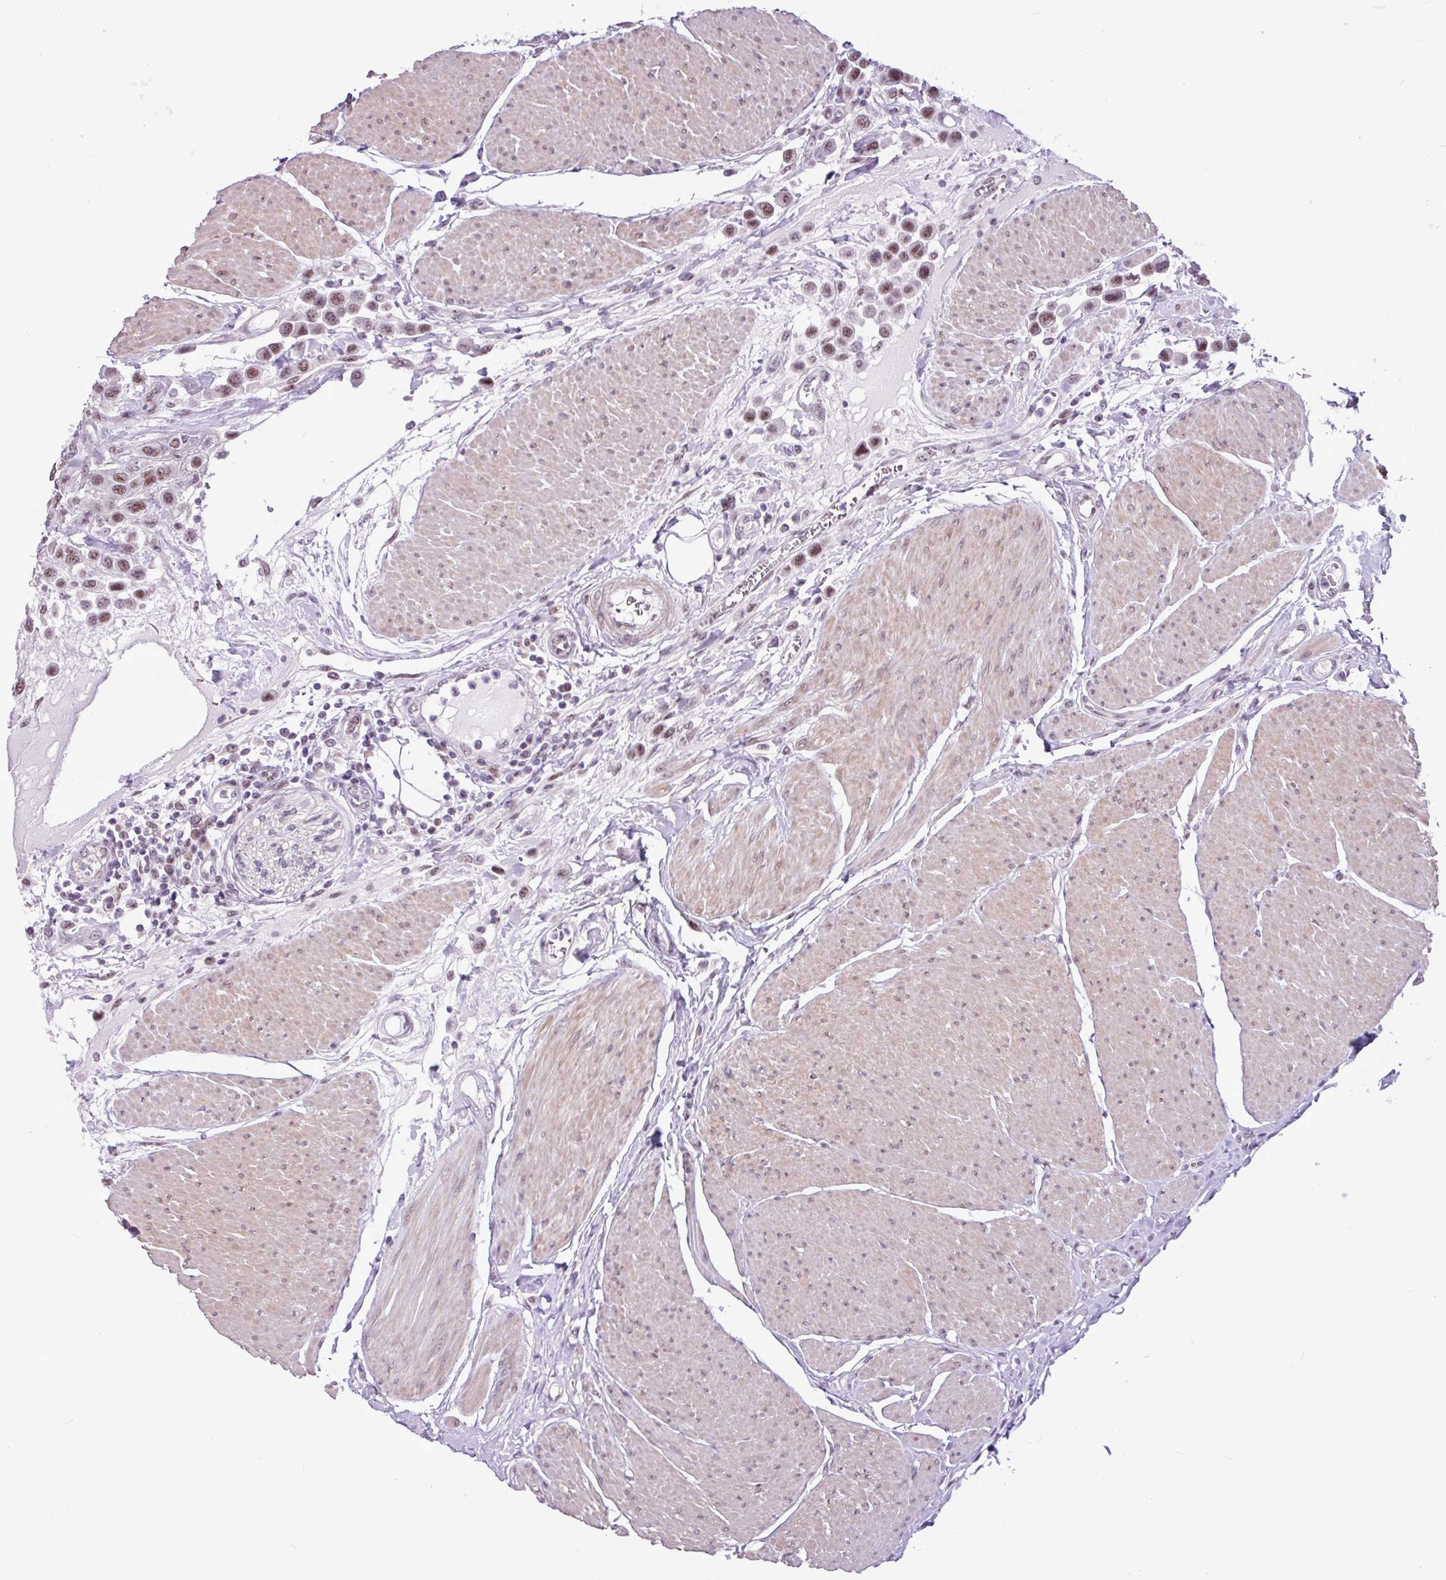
{"staining": {"intensity": "moderate", "quantity": ">75%", "location": "nuclear"}, "tissue": "urothelial cancer", "cell_type": "Tumor cells", "image_type": "cancer", "snomed": [{"axis": "morphology", "description": "Urothelial carcinoma, High grade"}, {"axis": "topography", "description": "Urinary bladder"}], "caption": "Immunohistochemical staining of high-grade urothelial carcinoma demonstrates moderate nuclear protein expression in approximately >75% of tumor cells.", "gene": "UTP18", "patient": {"sex": "male", "age": 50}}